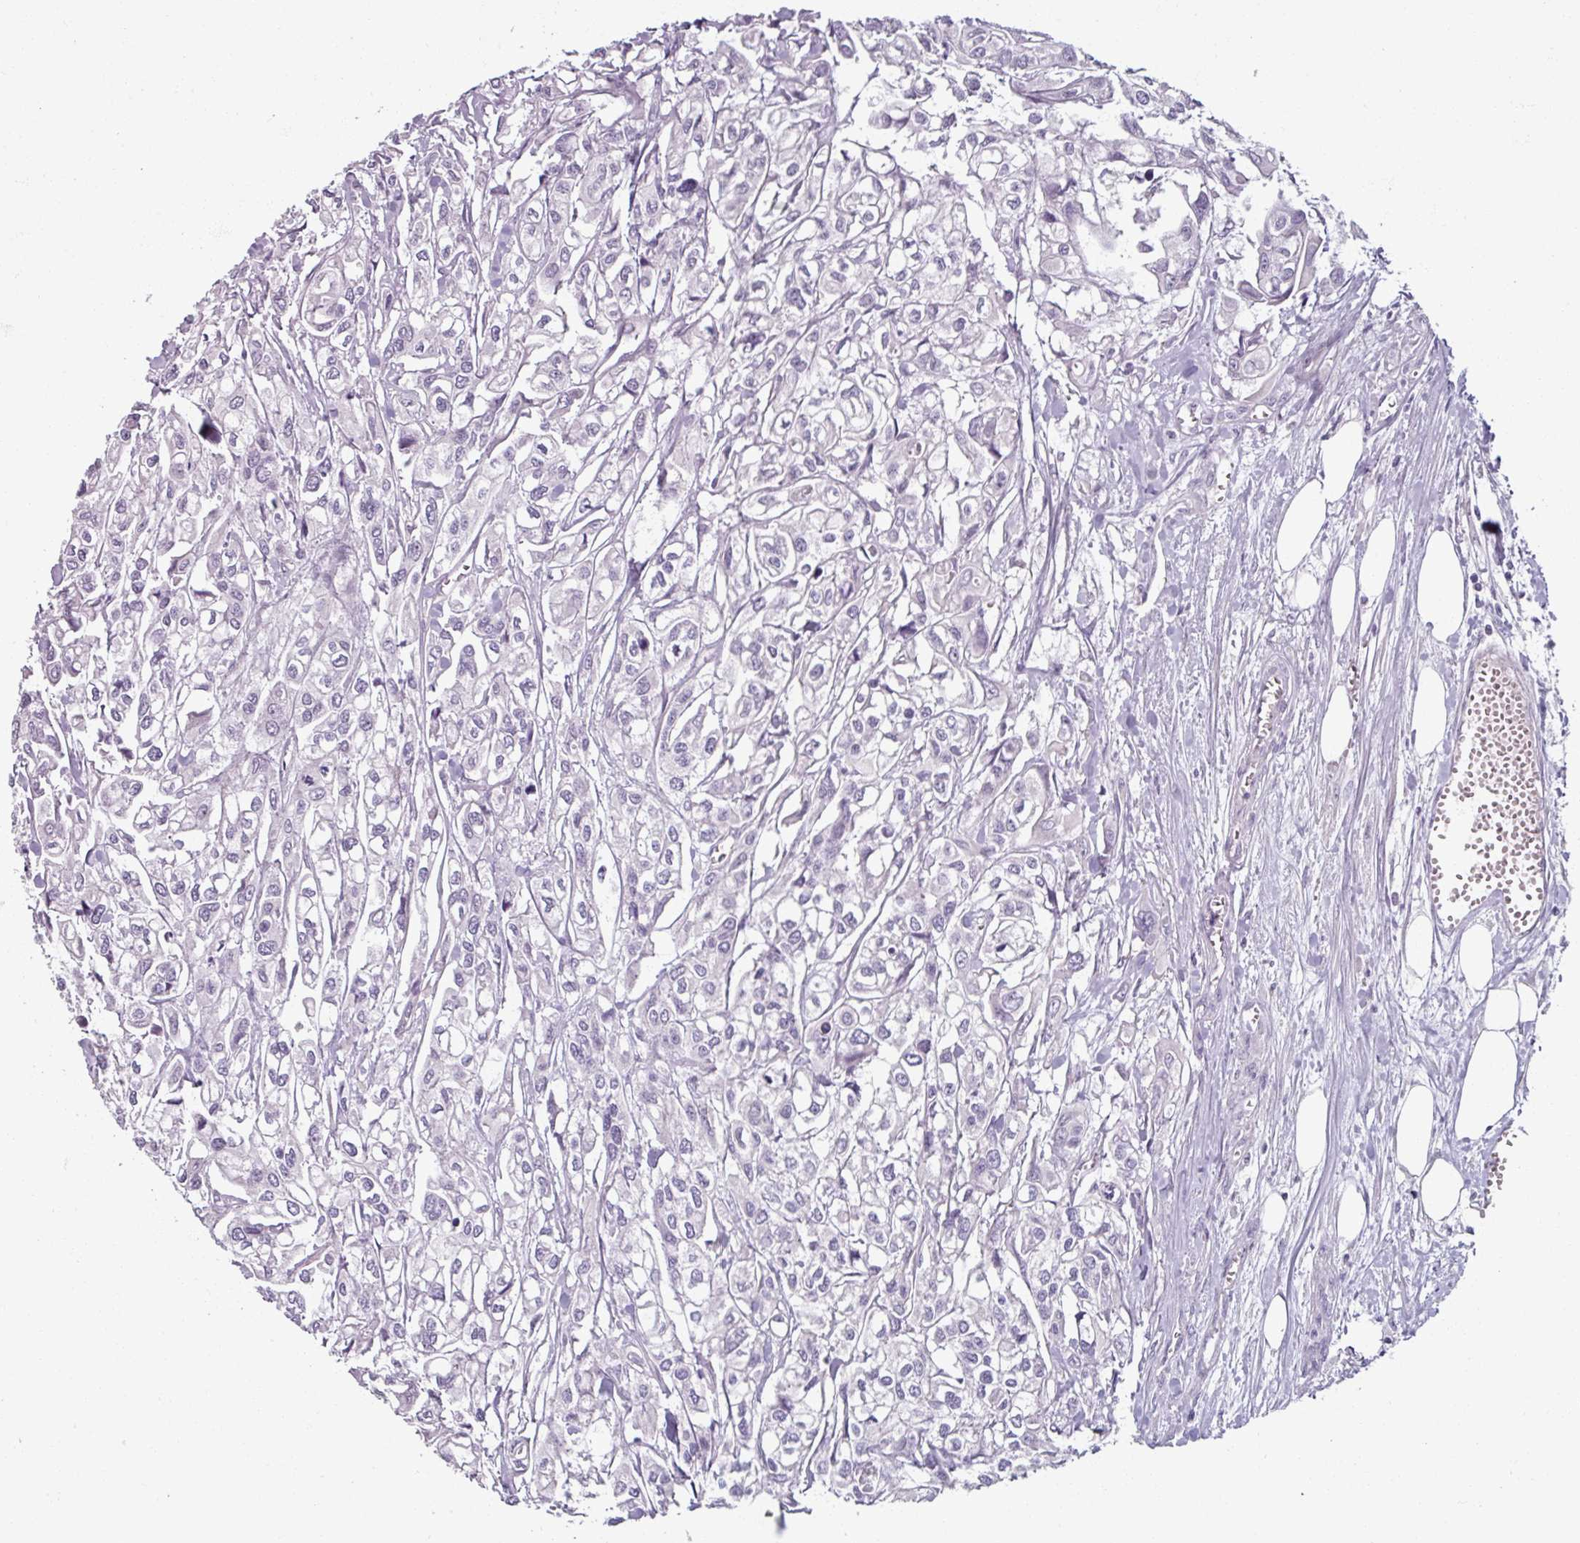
{"staining": {"intensity": "negative", "quantity": "none", "location": "none"}, "tissue": "urothelial cancer", "cell_type": "Tumor cells", "image_type": "cancer", "snomed": [{"axis": "morphology", "description": "Urothelial carcinoma, High grade"}, {"axis": "topography", "description": "Urinary bladder"}], "caption": "Immunohistochemistry of high-grade urothelial carcinoma exhibits no positivity in tumor cells. (Stains: DAB immunohistochemistry (IHC) with hematoxylin counter stain, Microscopy: brightfield microscopy at high magnification).", "gene": "SMIM11", "patient": {"sex": "male", "age": 67}}